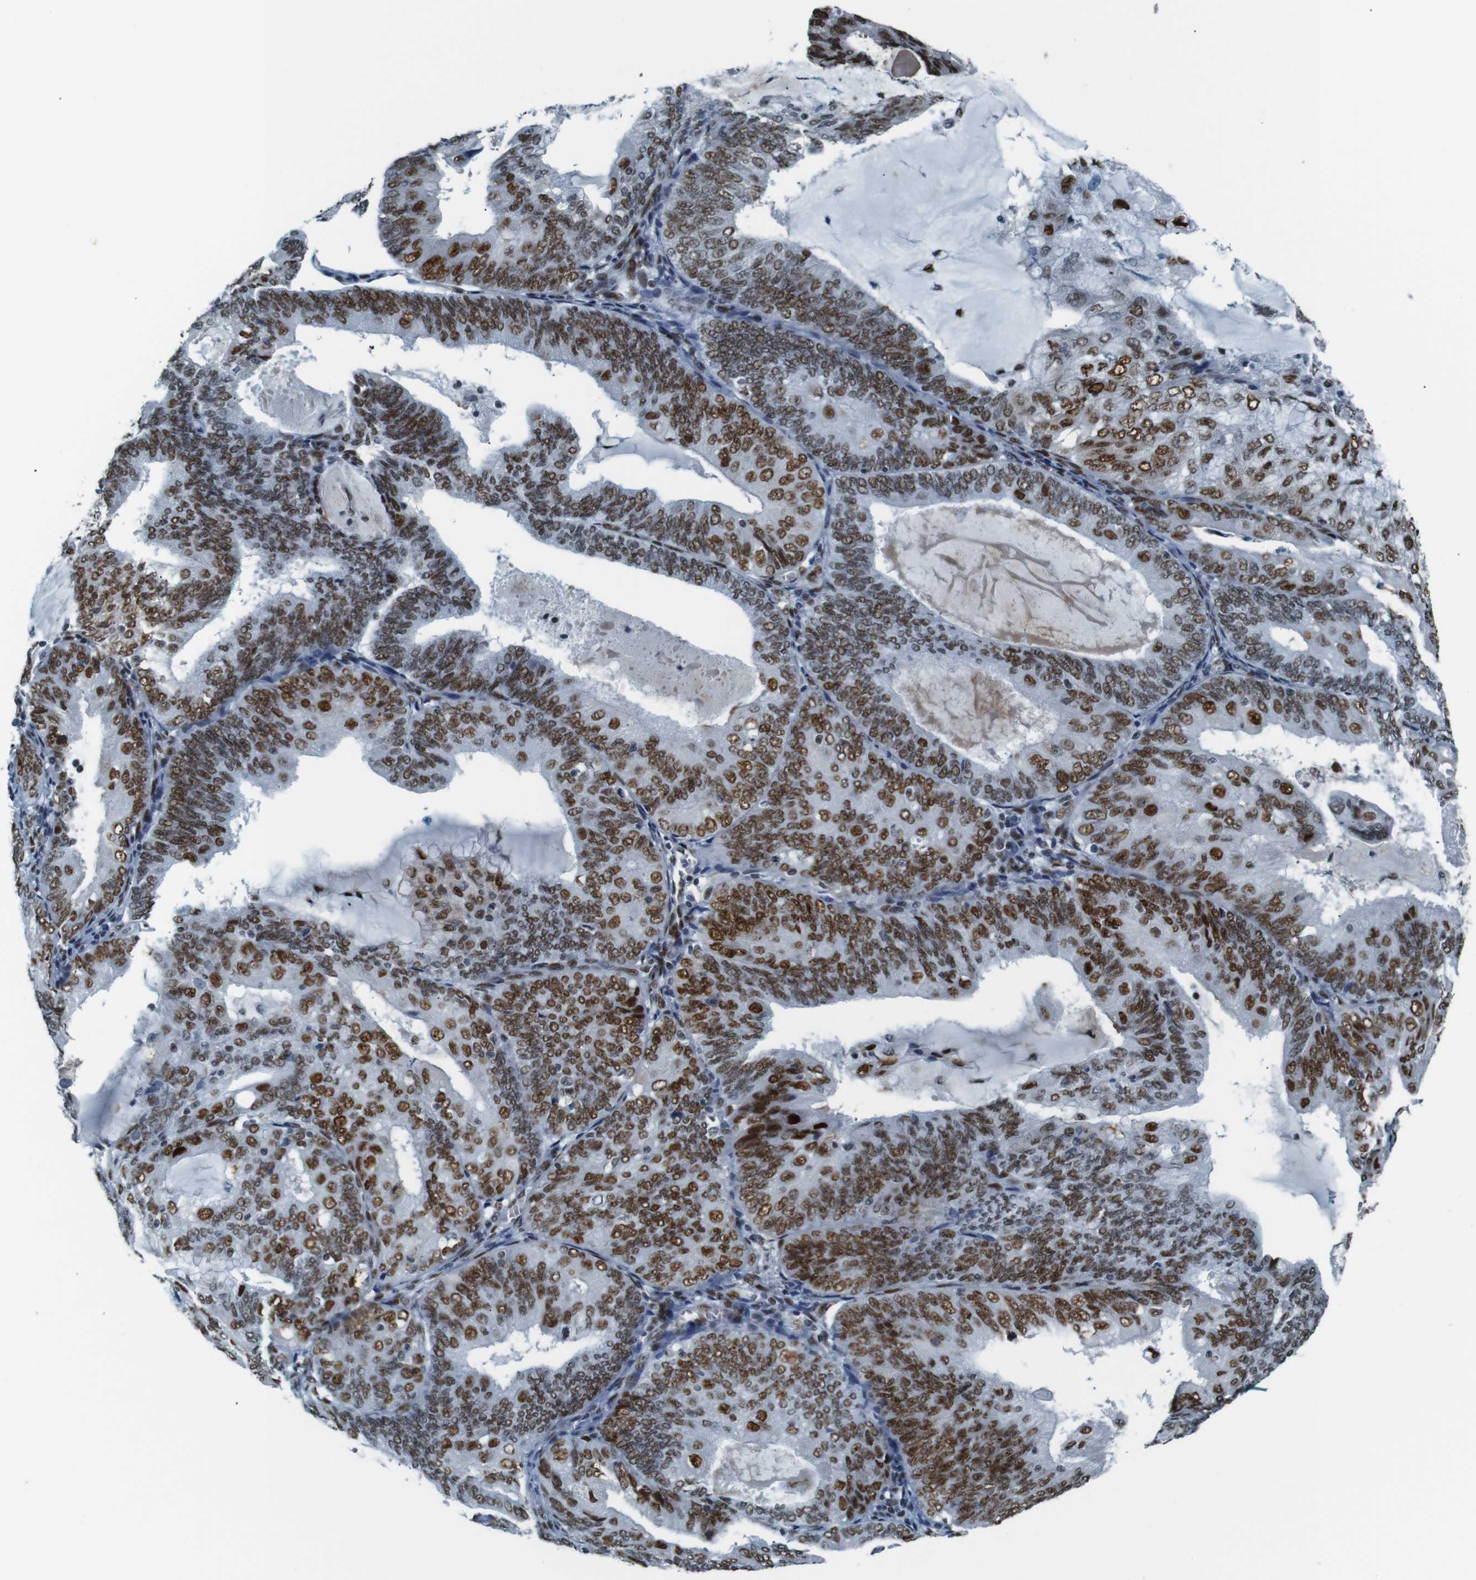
{"staining": {"intensity": "strong", "quantity": "25%-75%", "location": "nuclear"}, "tissue": "endometrial cancer", "cell_type": "Tumor cells", "image_type": "cancer", "snomed": [{"axis": "morphology", "description": "Adenocarcinoma, NOS"}, {"axis": "topography", "description": "Endometrium"}], "caption": "Human endometrial cancer stained for a protein (brown) displays strong nuclear positive staining in approximately 25%-75% of tumor cells.", "gene": "HEXIM1", "patient": {"sex": "female", "age": 81}}